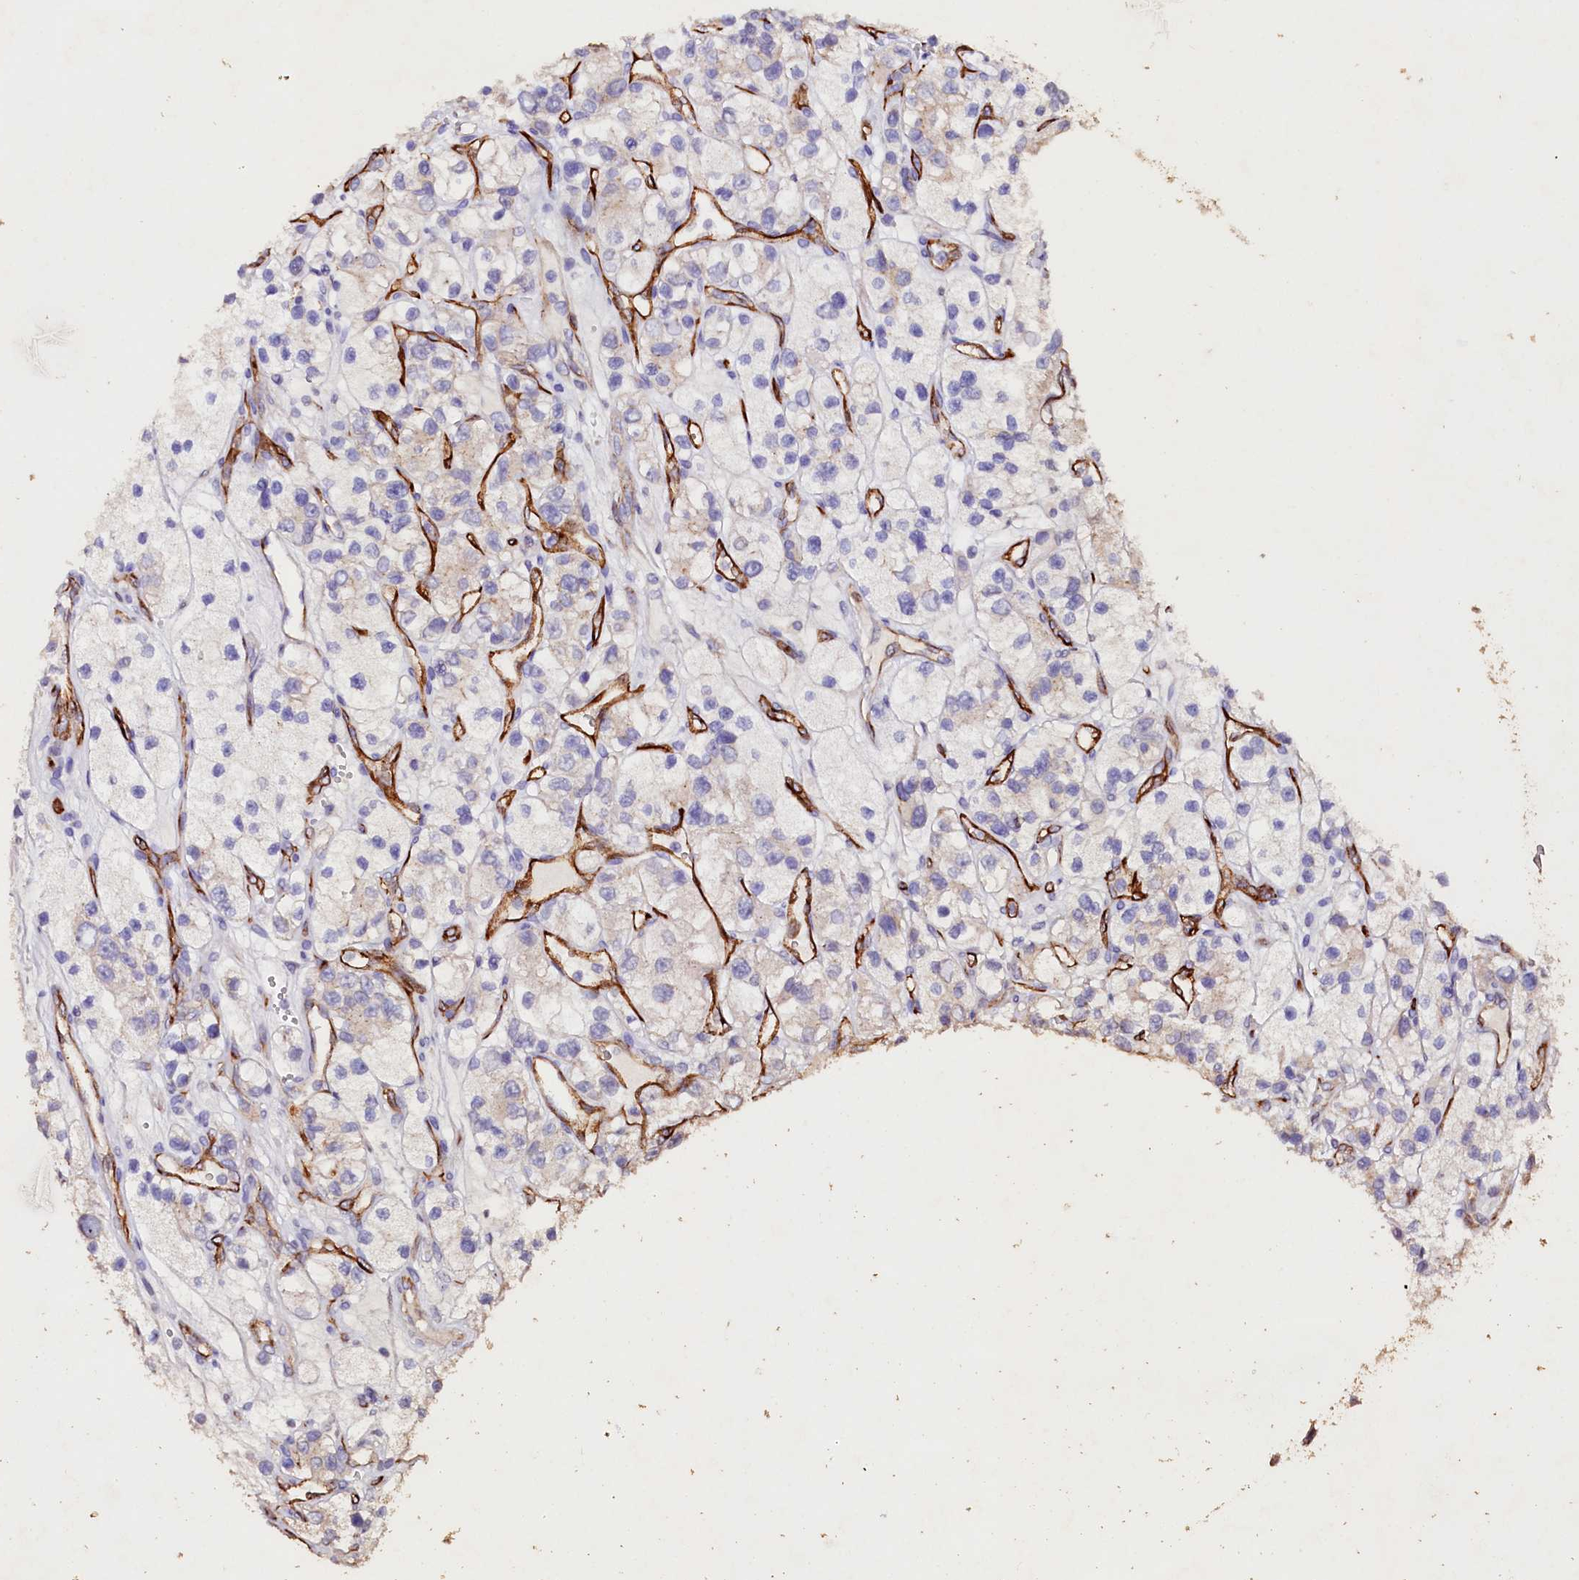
{"staining": {"intensity": "negative", "quantity": "none", "location": "none"}, "tissue": "renal cancer", "cell_type": "Tumor cells", "image_type": "cancer", "snomed": [{"axis": "morphology", "description": "Adenocarcinoma, NOS"}, {"axis": "topography", "description": "Kidney"}], "caption": "High magnification brightfield microscopy of renal cancer (adenocarcinoma) stained with DAB (3,3'-diaminobenzidine) (brown) and counterstained with hematoxylin (blue): tumor cells show no significant expression.", "gene": "VPS36", "patient": {"sex": "female", "age": 57}}